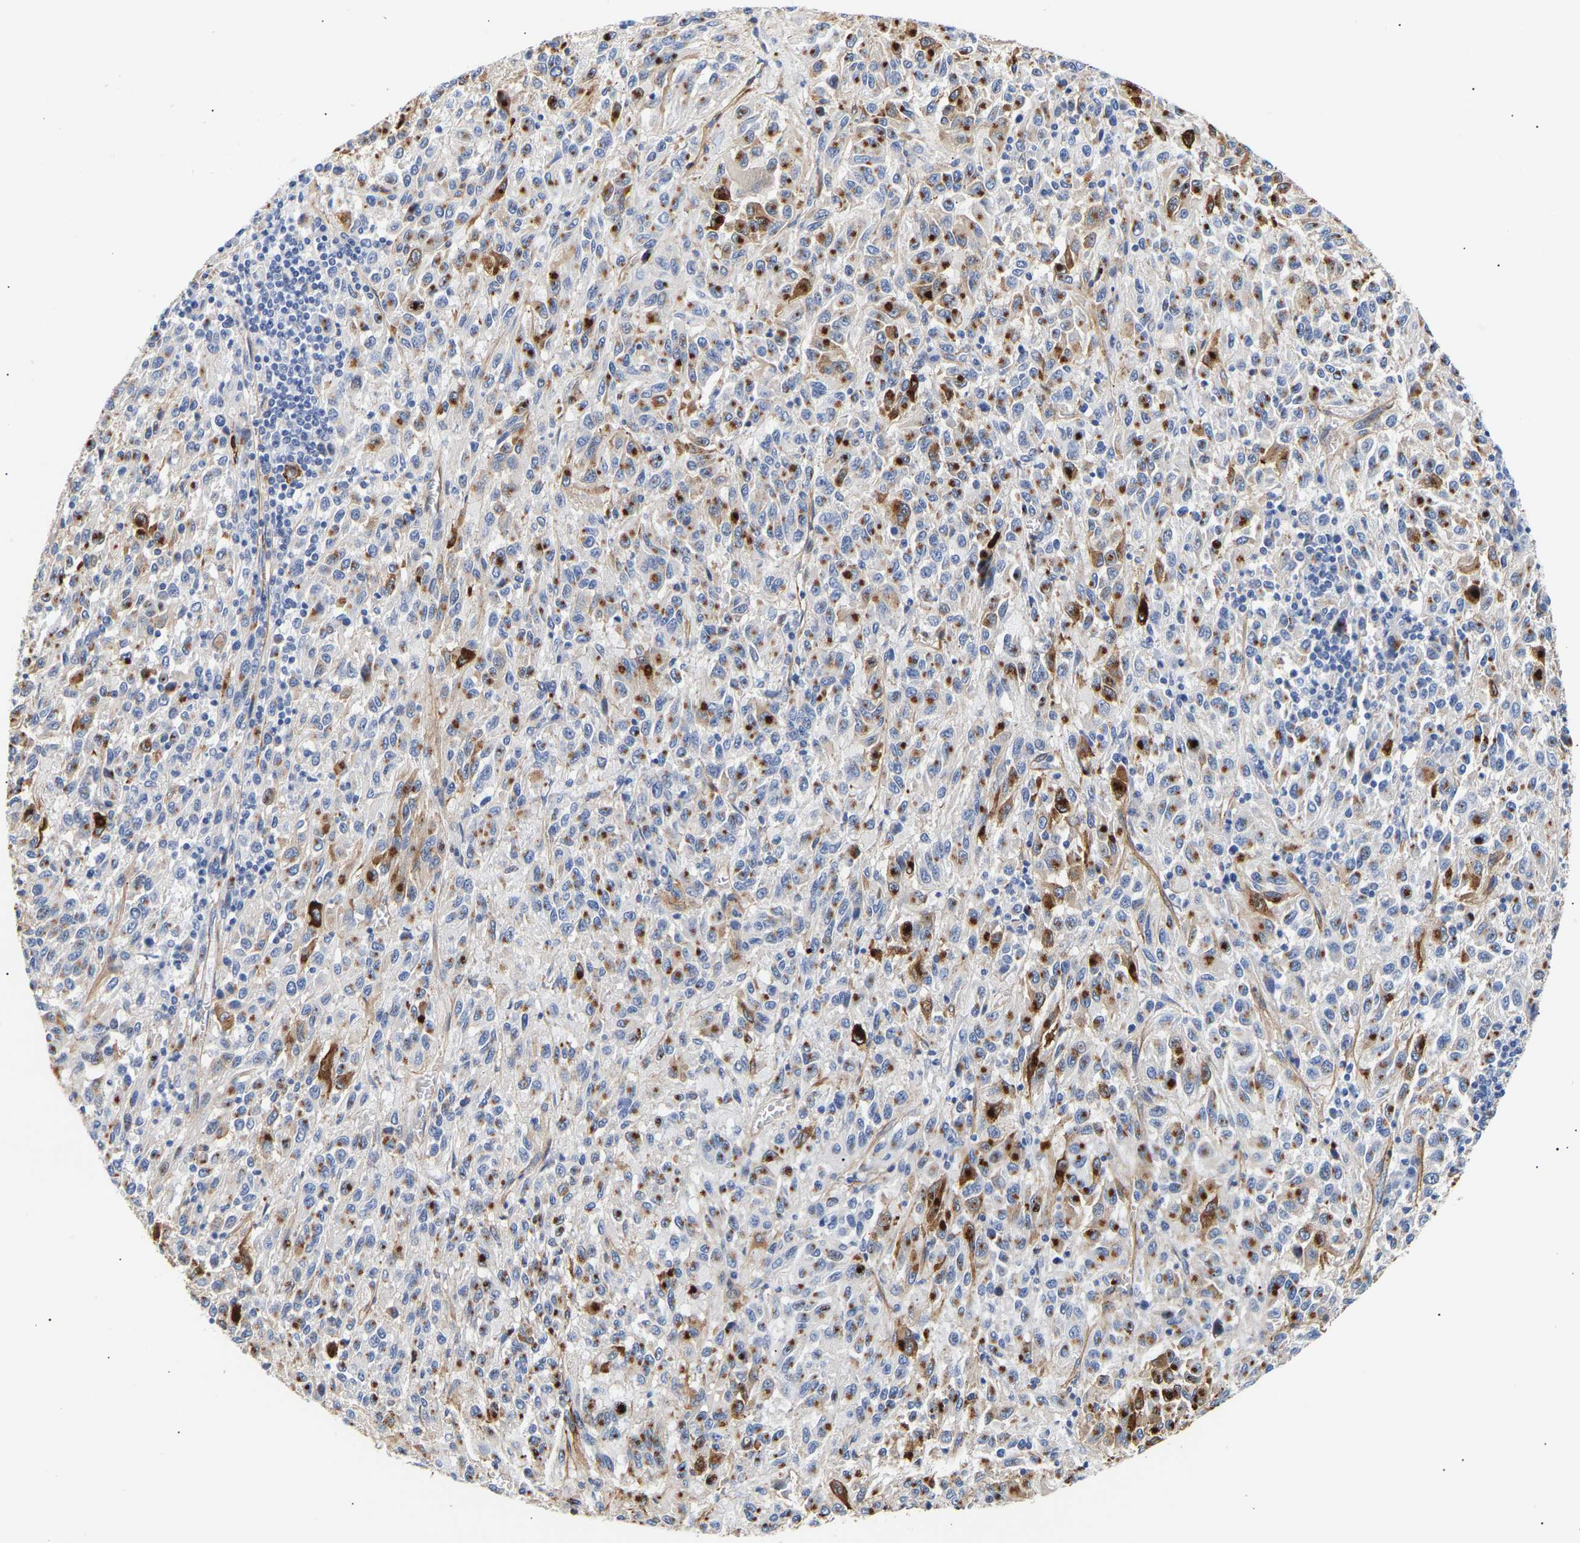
{"staining": {"intensity": "moderate", "quantity": "25%-75%", "location": "cytoplasmic/membranous"}, "tissue": "melanoma", "cell_type": "Tumor cells", "image_type": "cancer", "snomed": [{"axis": "morphology", "description": "Malignant melanoma, Metastatic site"}, {"axis": "topography", "description": "Lung"}], "caption": "A brown stain labels moderate cytoplasmic/membranous positivity of a protein in human melanoma tumor cells.", "gene": "IGFBP7", "patient": {"sex": "male", "age": 64}}